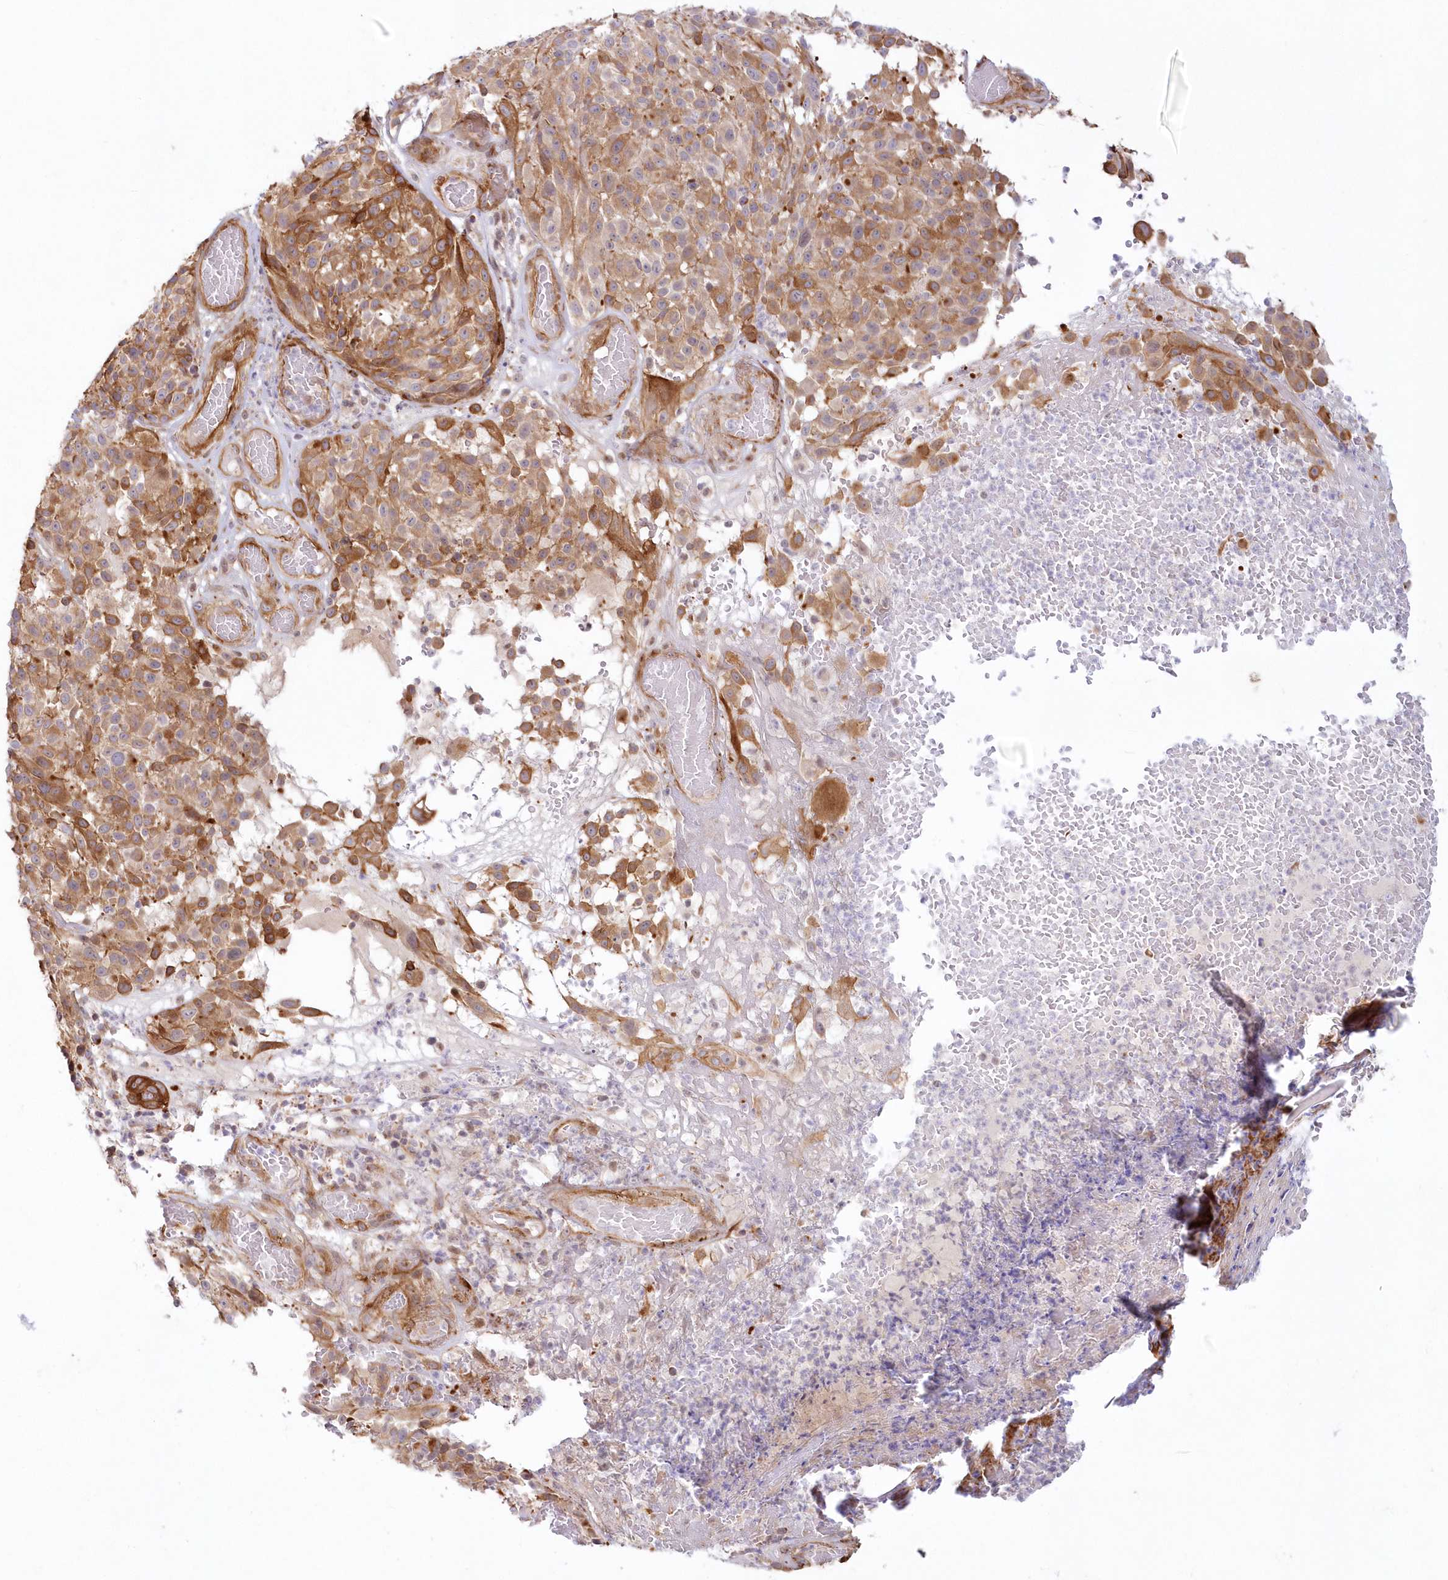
{"staining": {"intensity": "moderate", "quantity": ">75%", "location": "cytoplasmic/membranous"}, "tissue": "melanoma", "cell_type": "Tumor cells", "image_type": "cancer", "snomed": [{"axis": "morphology", "description": "Malignant melanoma, NOS"}, {"axis": "topography", "description": "Skin"}], "caption": "Protein staining reveals moderate cytoplasmic/membranous expression in approximately >75% of tumor cells in malignant melanoma.", "gene": "AFAP1L2", "patient": {"sex": "male", "age": 83}}